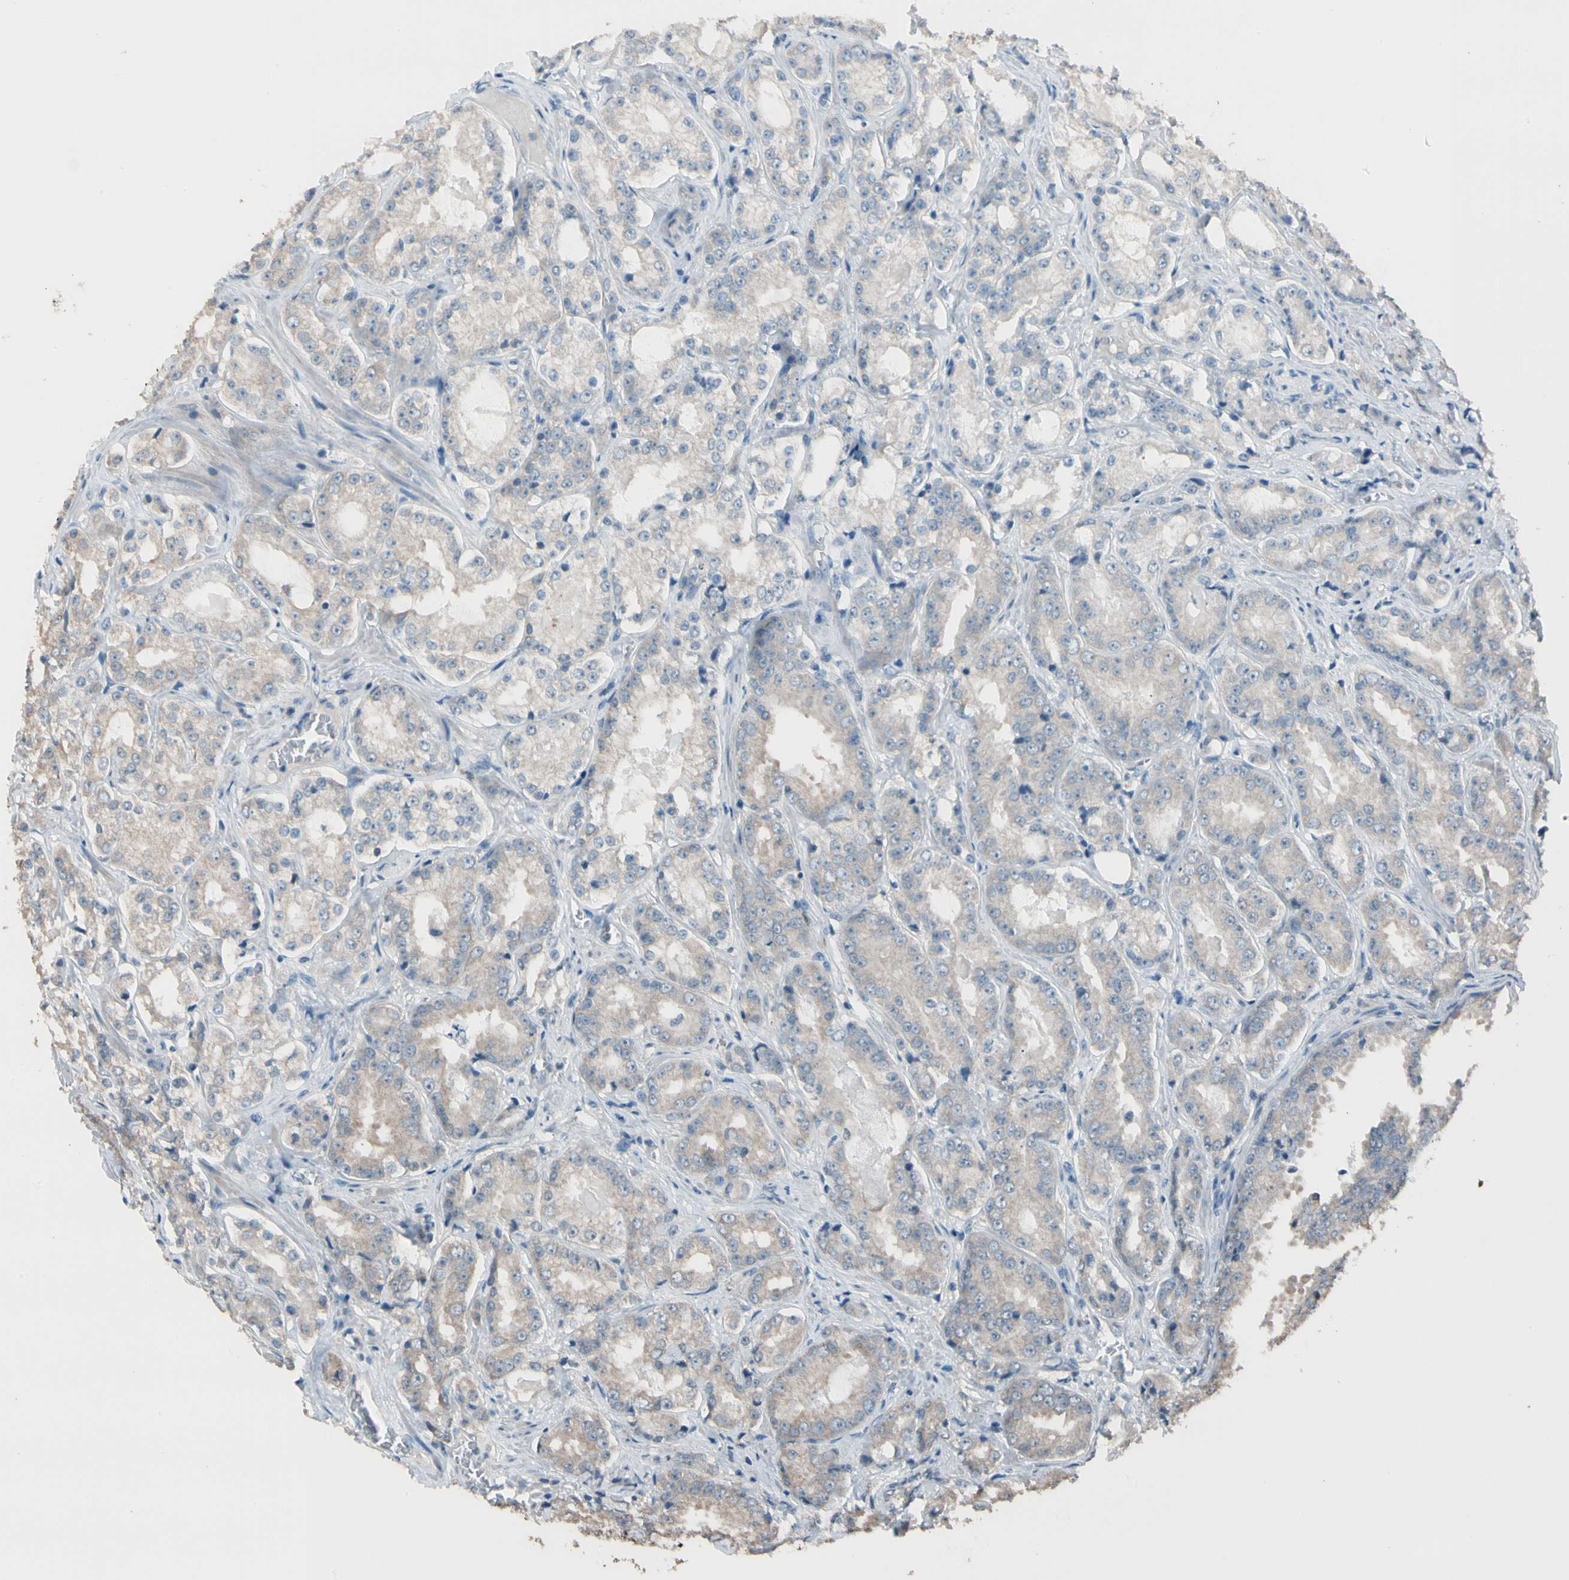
{"staining": {"intensity": "weak", "quantity": ">75%", "location": "cytoplasmic/membranous"}, "tissue": "prostate cancer", "cell_type": "Tumor cells", "image_type": "cancer", "snomed": [{"axis": "morphology", "description": "Adenocarcinoma, High grade"}, {"axis": "topography", "description": "Prostate"}], "caption": "The image shows staining of high-grade adenocarcinoma (prostate), revealing weak cytoplasmic/membranous protein staining (brown color) within tumor cells. Using DAB (brown) and hematoxylin (blue) stains, captured at high magnification using brightfield microscopy.", "gene": "MAP3K7", "patient": {"sex": "male", "age": 73}}